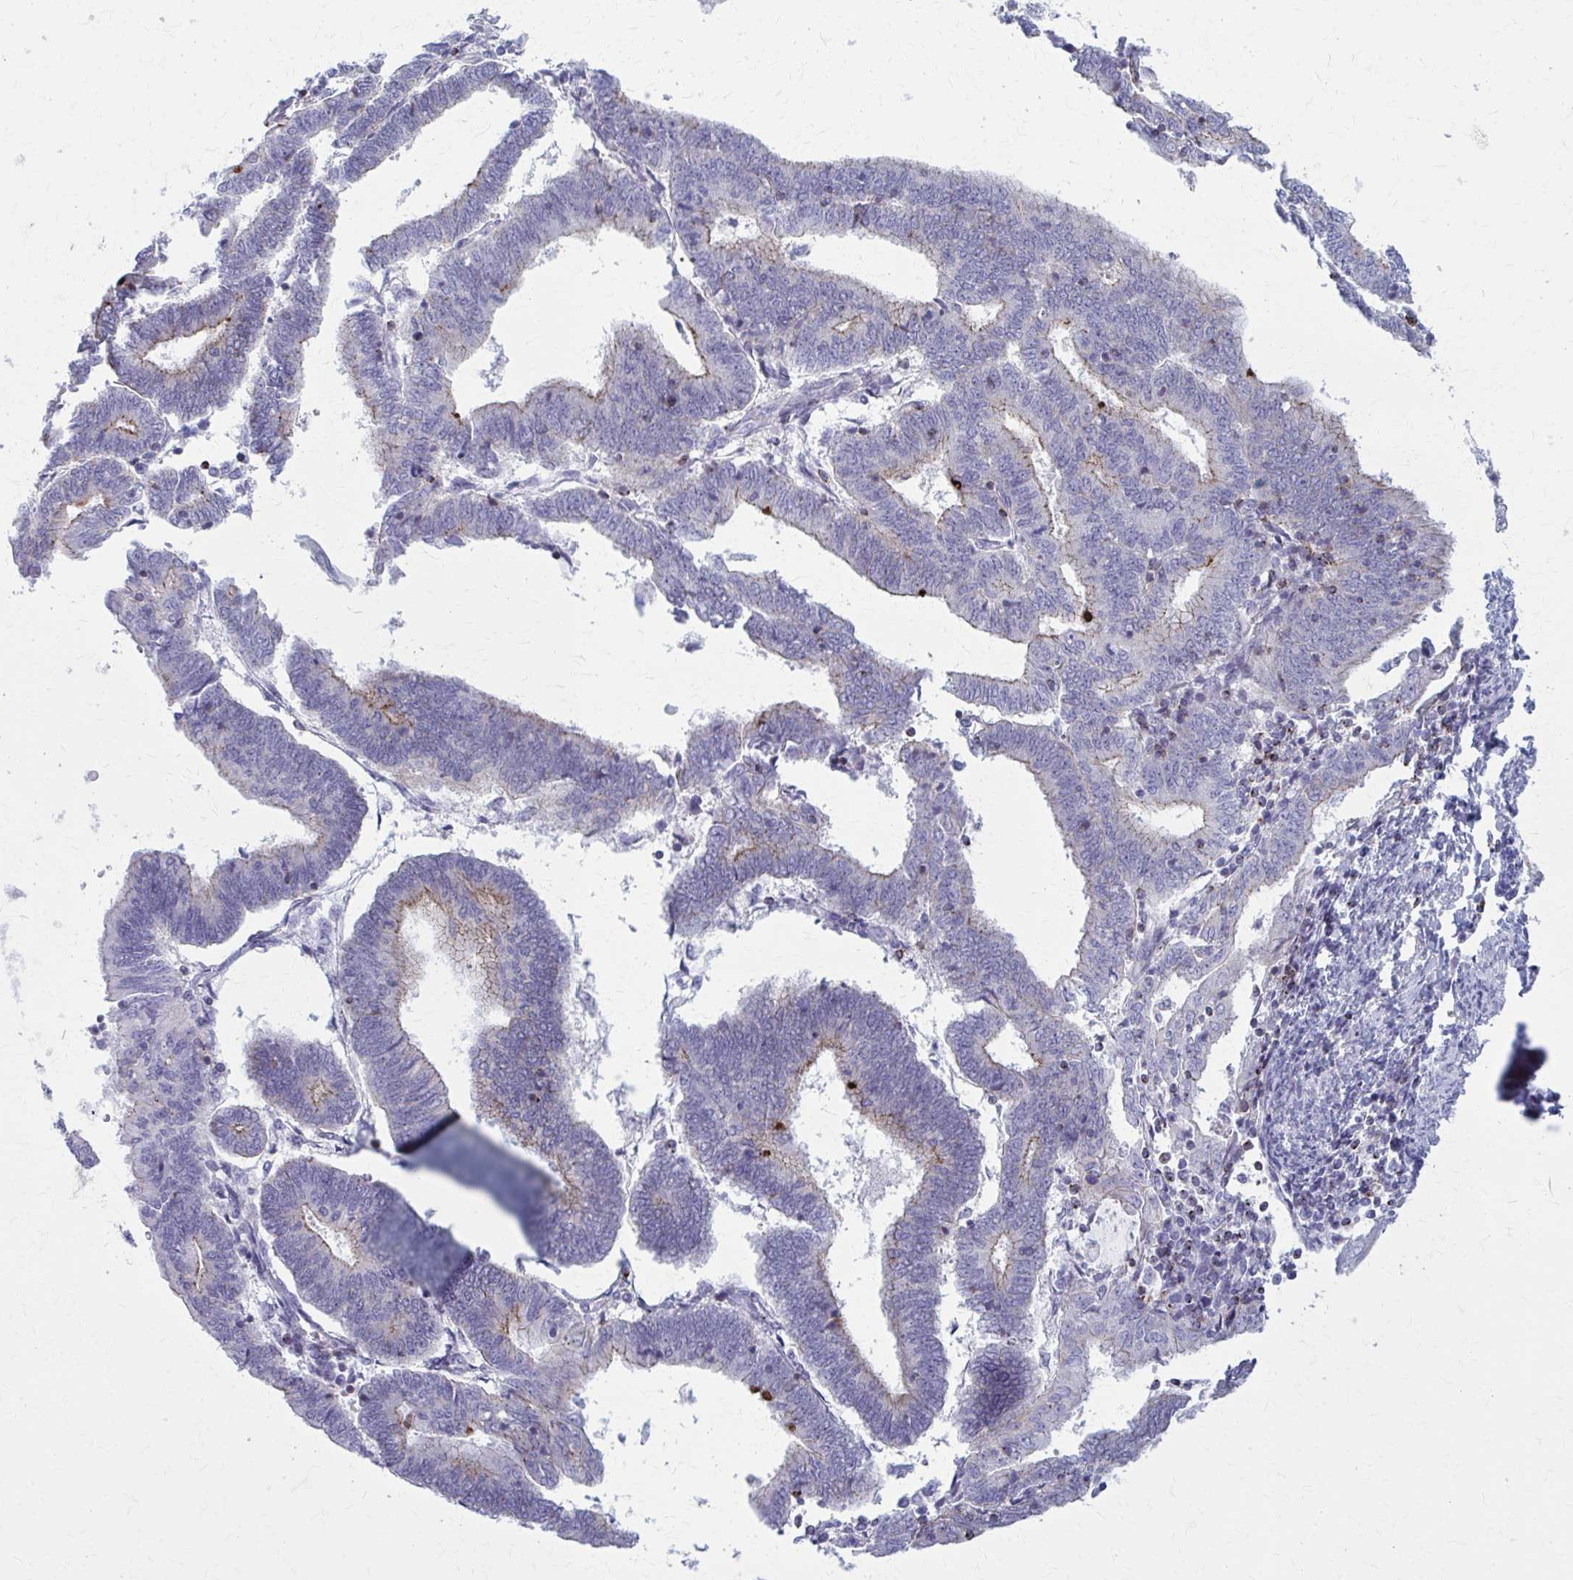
{"staining": {"intensity": "weak", "quantity": "<25%", "location": "cytoplasmic/membranous"}, "tissue": "endometrial cancer", "cell_type": "Tumor cells", "image_type": "cancer", "snomed": [{"axis": "morphology", "description": "Adenocarcinoma, NOS"}, {"axis": "topography", "description": "Endometrium"}], "caption": "A high-resolution photomicrograph shows immunohistochemistry (IHC) staining of endometrial cancer (adenocarcinoma), which demonstrates no significant staining in tumor cells. (Immunohistochemistry (ihc), brightfield microscopy, high magnification).", "gene": "PEDS1", "patient": {"sex": "female", "age": 70}}